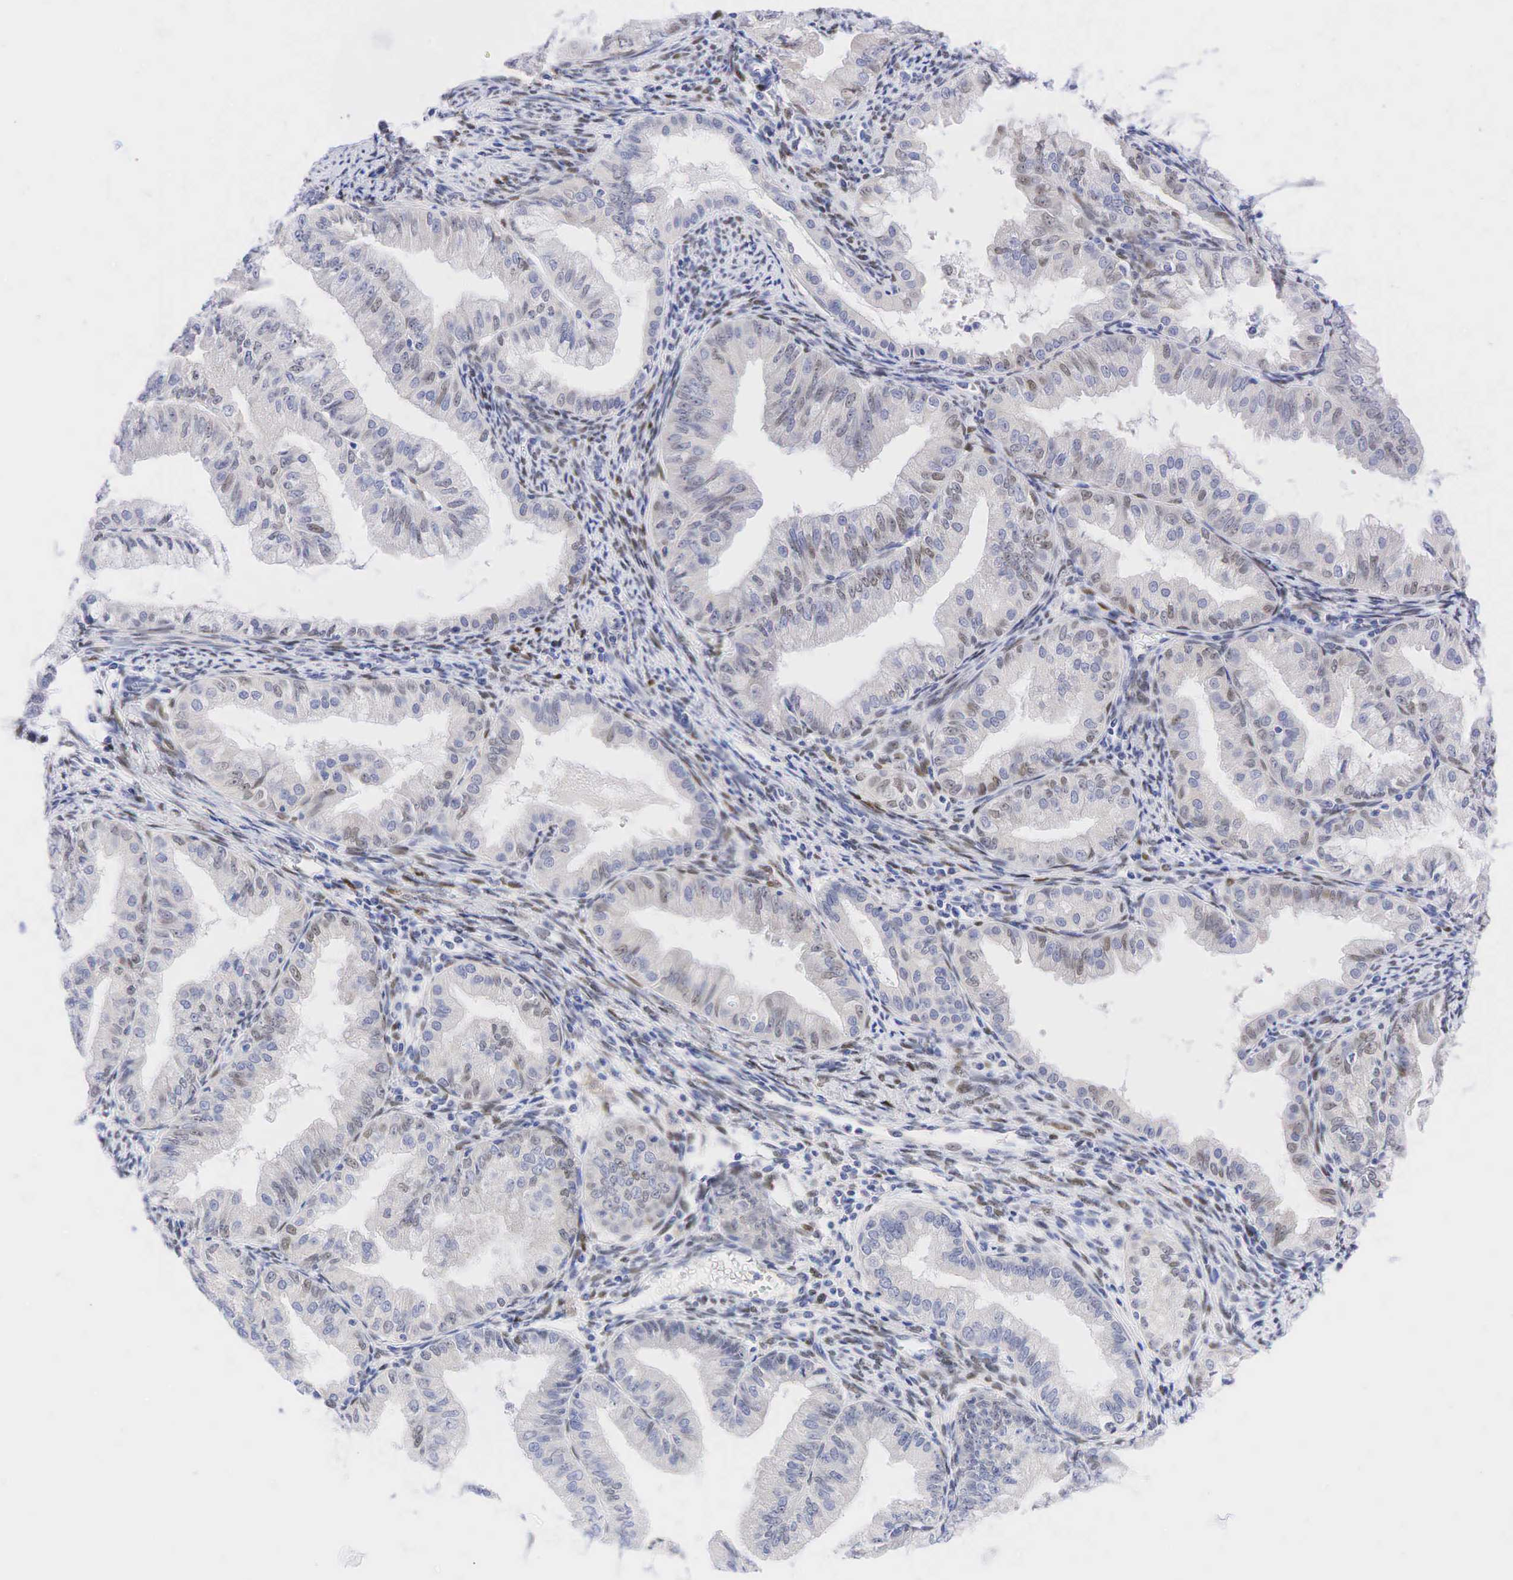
{"staining": {"intensity": "weak", "quantity": "<25%", "location": "nuclear"}, "tissue": "endometrial cancer", "cell_type": "Tumor cells", "image_type": "cancer", "snomed": [{"axis": "morphology", "description": "Adenocarcinoma, NOS"}, {"axis": "topography", "description": "Endometrium"}], "caption": "There is no significant expression in tumor cells of endometrial cancer.", "gene": "AR", "patient": {"sex": "female", "age": 76}}